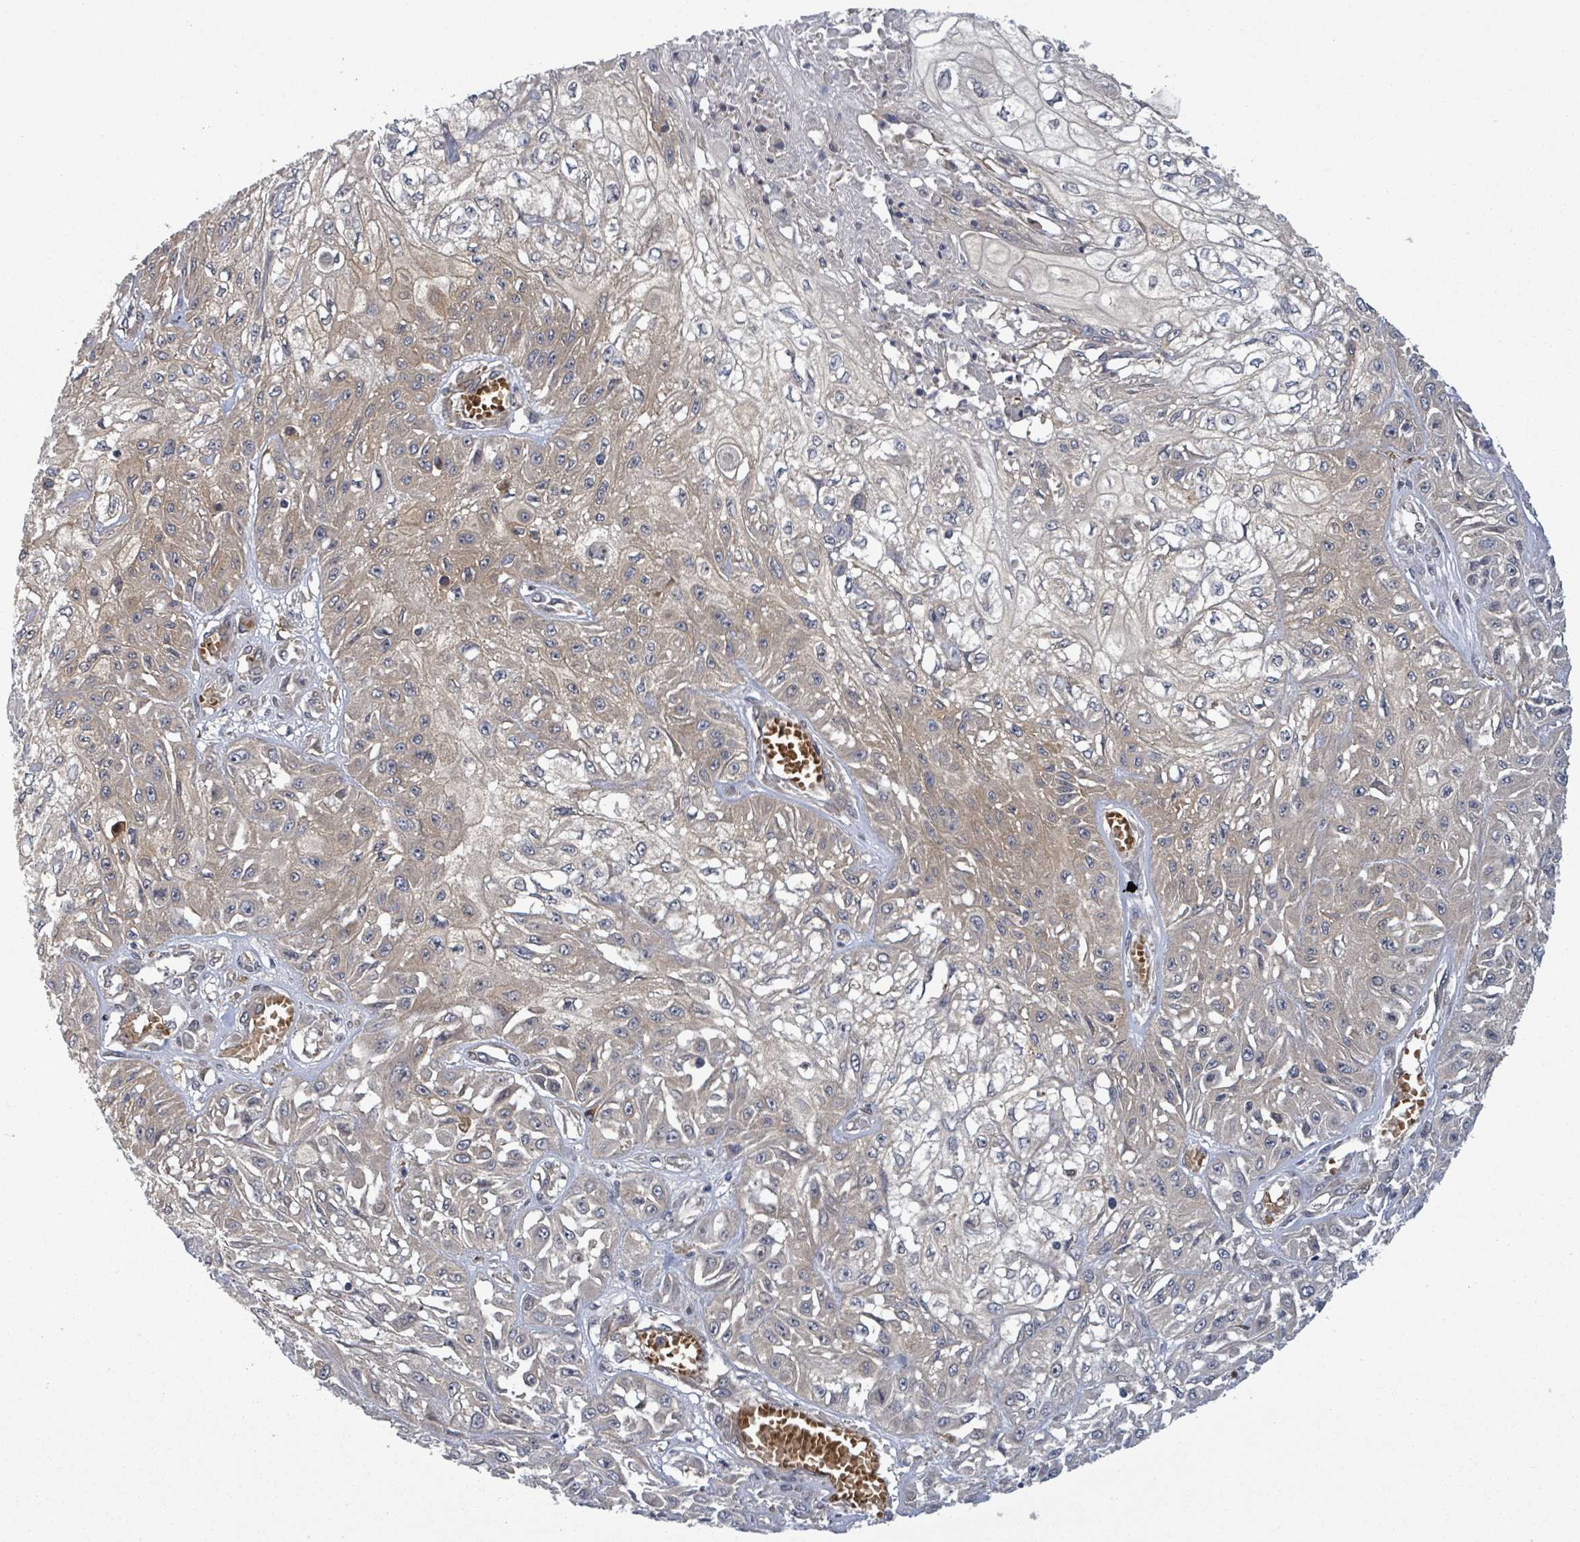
{"staining": {"intensity": "weak", "quantity": "25%-75%", "location": "cytoplasmic/membranous"}, "tissue": "skin cancer", "cell_type": "Tumor cells", "image_type": "cancer", "snomed": [{"axis": "morphology", "description": "Squamous cell carcinoma, NOS"}, {"axis": "morphology", "description": "Squamous cell carcinoma, metastatic, NOS"}, {"axis": "topography", "description": "Skin"}, {"axis": "topography", "description": "Lymph node"}], "caption": "The micrograph displays a brown stain indicating the presence of a protein in the cytoplasmic/membranous of tumor cells in skin cancer (metastatic squamous cell carcinoma). (Stains: DAB in brown, nuclei in blue, Microscopy: brightfield microscopy at high magnification).", "gene": "MAP3K6", "patient": {"sex": "male", "age": 75}}